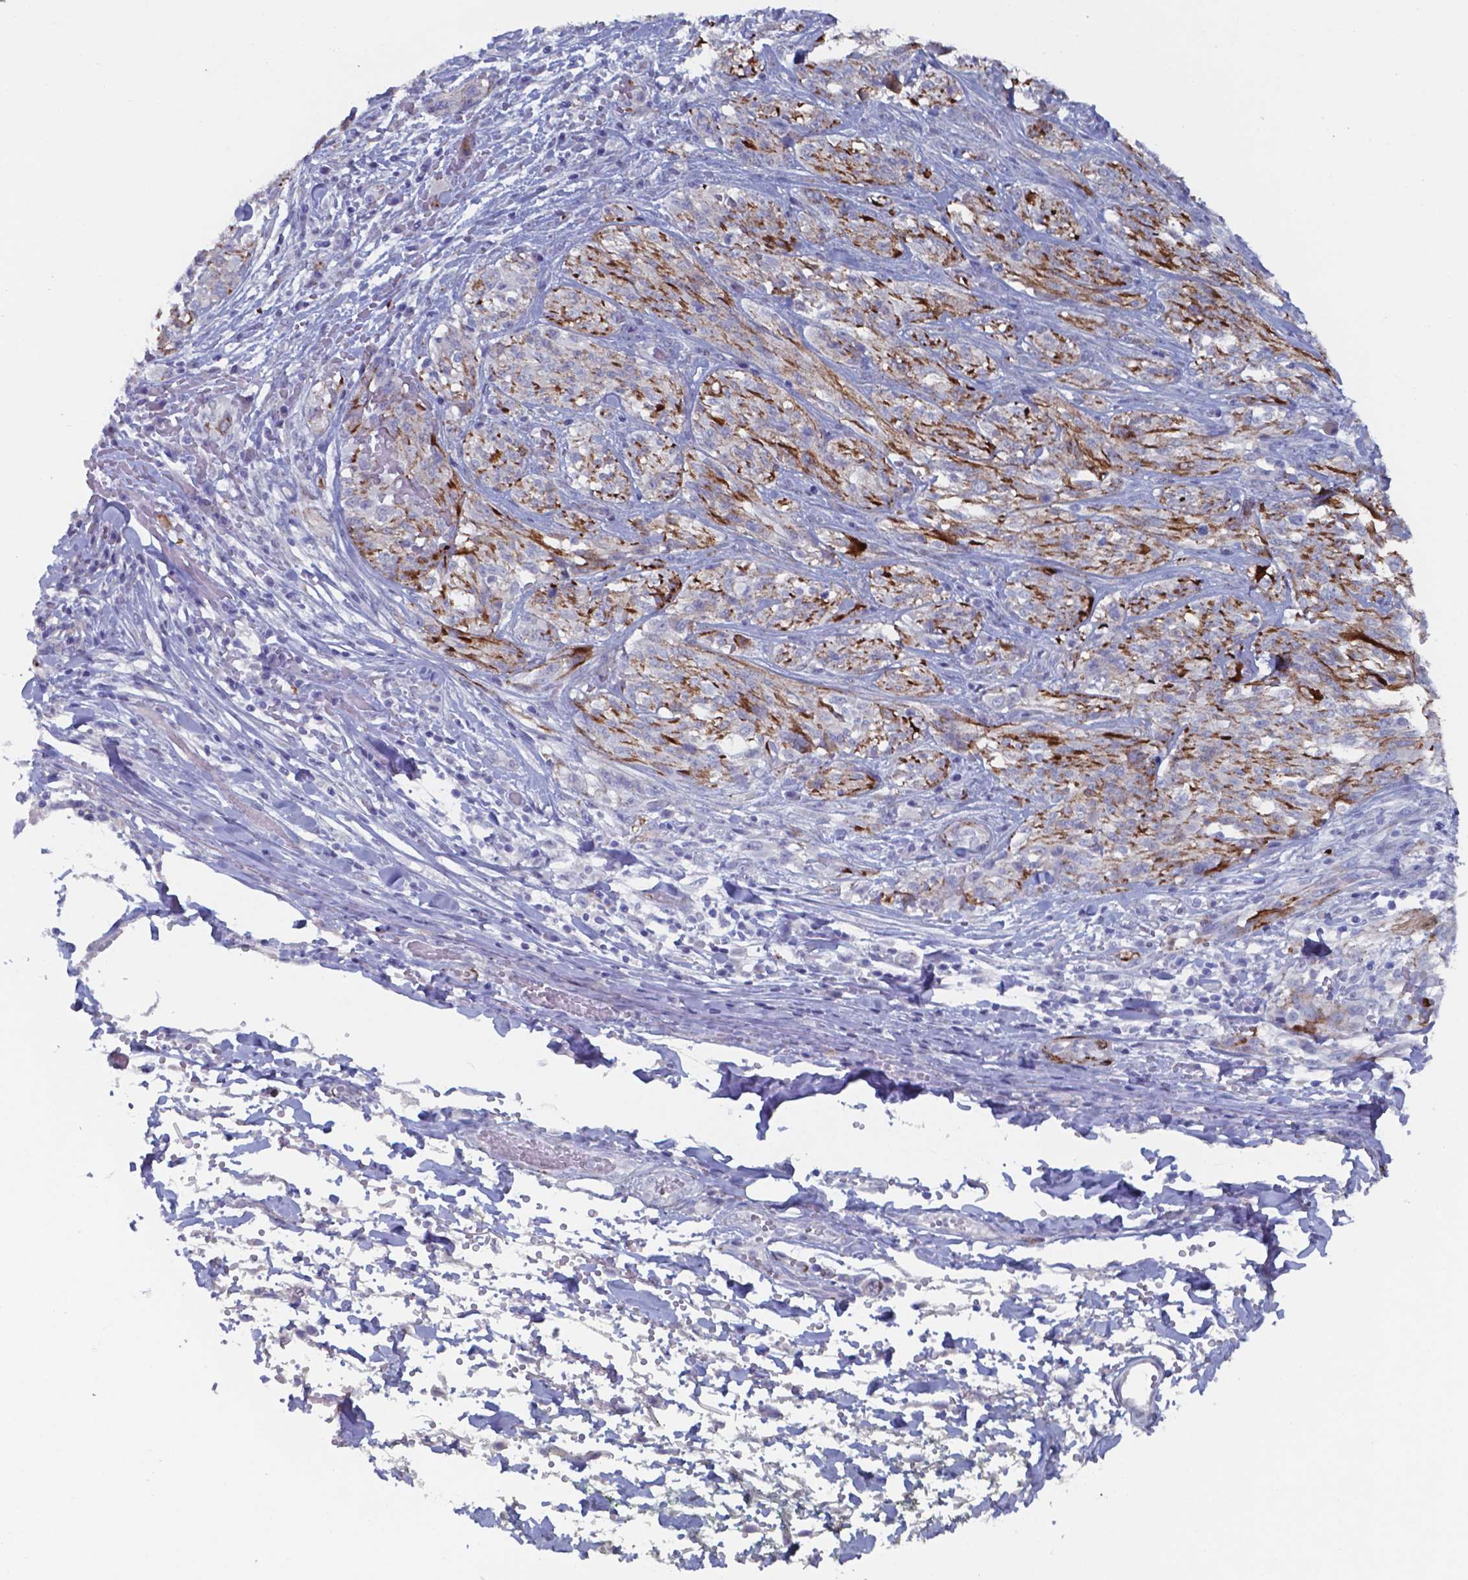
{"staining": {"intensity": "negative", "quantity": "none", "location": "none"}, "tissue": "melanoma", "cell_type": "Tumor cells", "image_type": "cancer", "snomed": [{"axis": "morphology", "description": "Malignant melanoma, NOS"}, {"axis": "topography", "description": "Skin"}], "caption": "Human malignant melanoma stained for a protein using immunohistochemistry displays no staining in tumor cells.", "gene": "PLA2R1", "patient": {"sex": "female", "age": 91}}